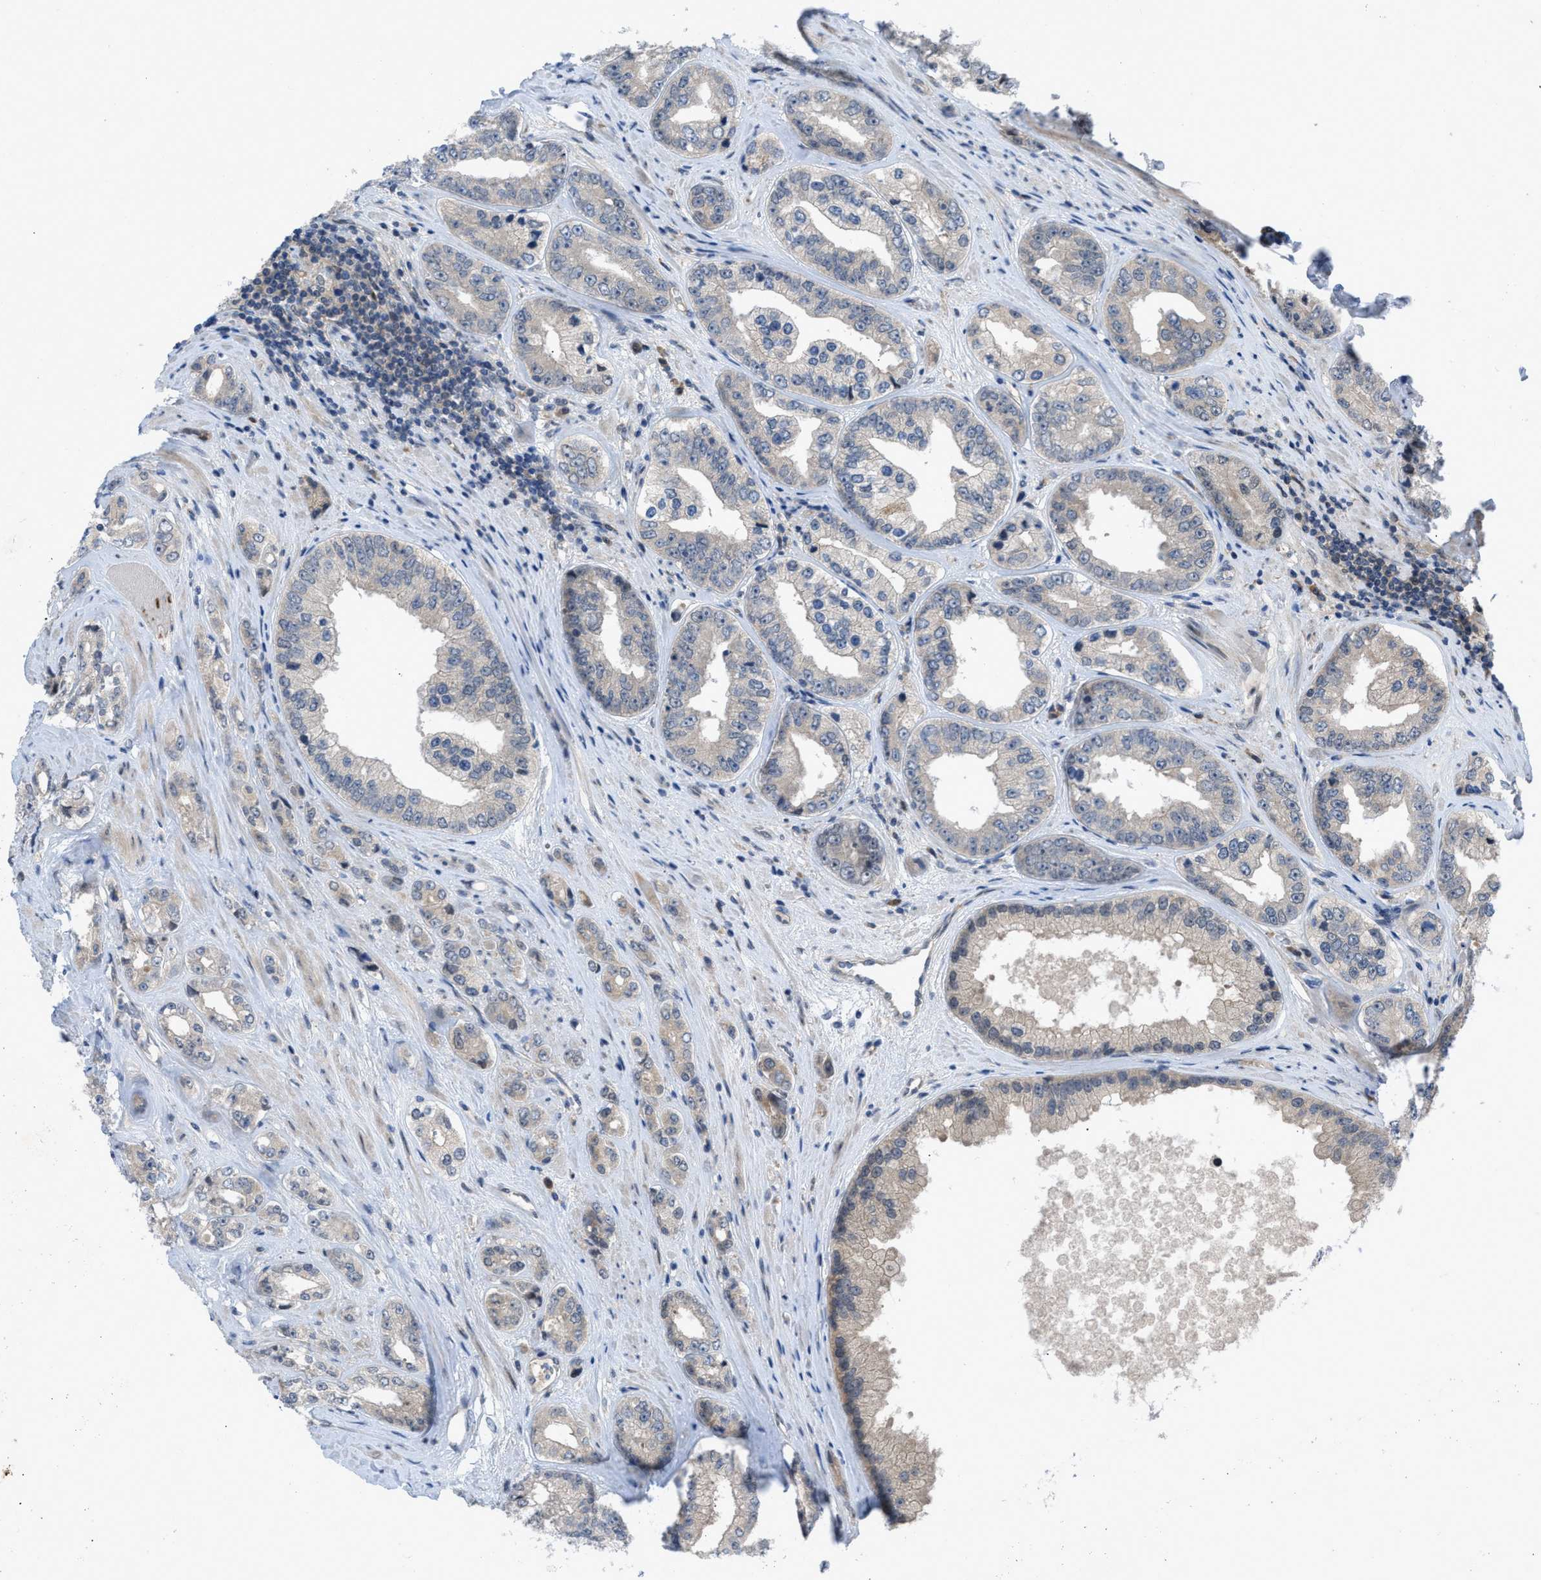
{"staining": {"intensity": "negative", "quantity": "none", "location": "none"}, "tissue": "prostate cancer", "cell_type": "Tumor cells", "image_type": "cancer", "snomed": [{"axis": "morphology", "description": "Adenocarcinoma, High grade"}, {"axis": "topography", "description": "Prostate"}], "caption": "This is a image of immunohistochemistry staining of prostate adenocarcinoma (high-grade), which shows no positivity in tumor cells.", "gene": "IL17RE", "patient": {"sex": "male", "age": 61}}